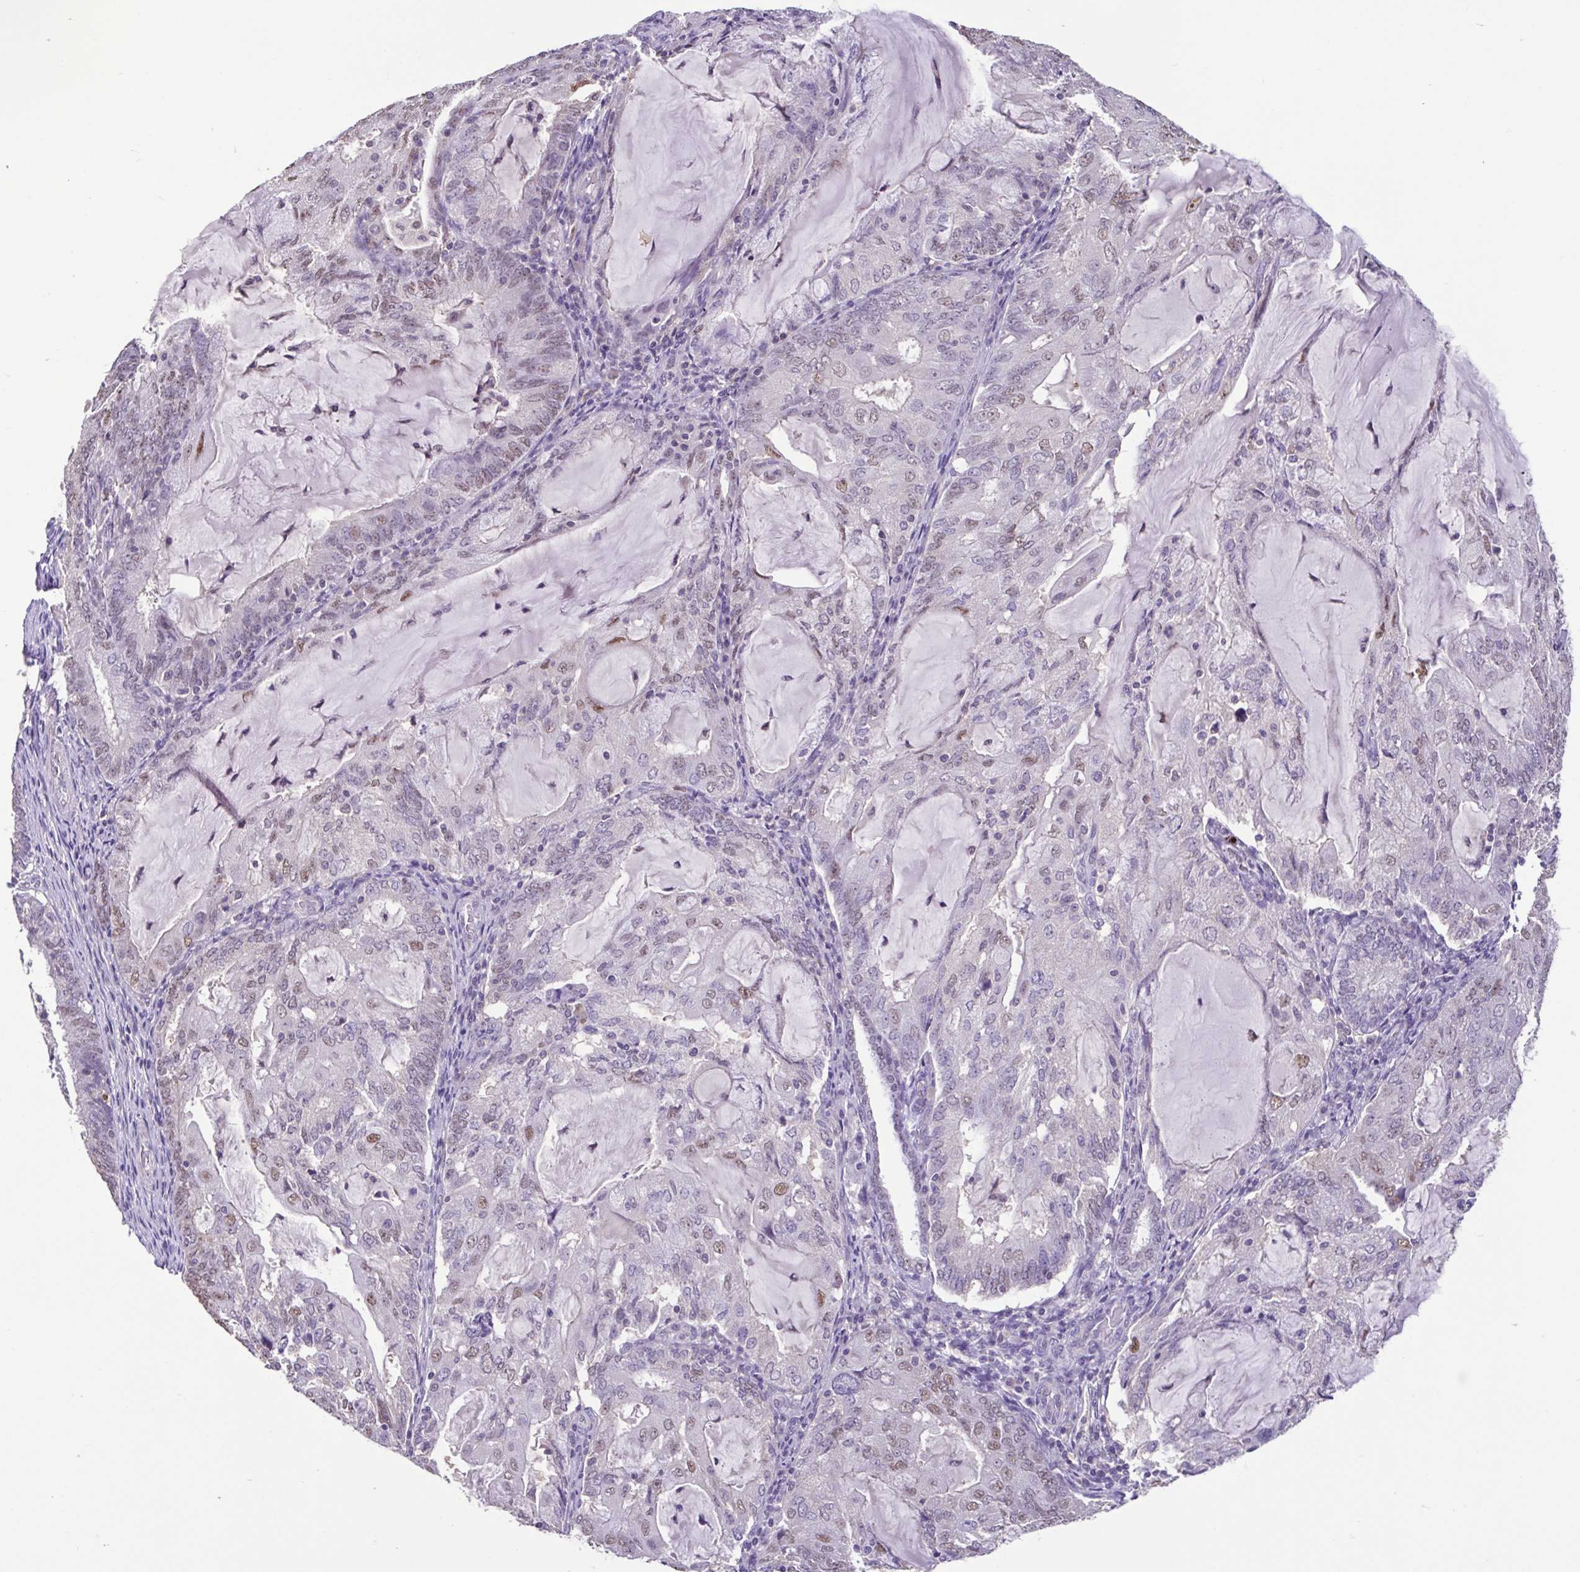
{"staining": {"intensity": "weak", "quantity": "25%-75%", "location": "nuclear"}, "tissue": "endometrial cancer", "cell_type": "Tumor cells", "image_type": "cancer", "snomed": [{"axis": "morphology", "description": "Adenocarcinoma, NOS"}, {"axis": "topography", "description": "Endometrium"}], "caption": "The immunohistochemical stain labels weak nuclear expression in tumor cells of adenocarcinoma (endometrial) tissue.", "gene": "ACTRT3", "patient": {"sex": "female", "age": 81}}